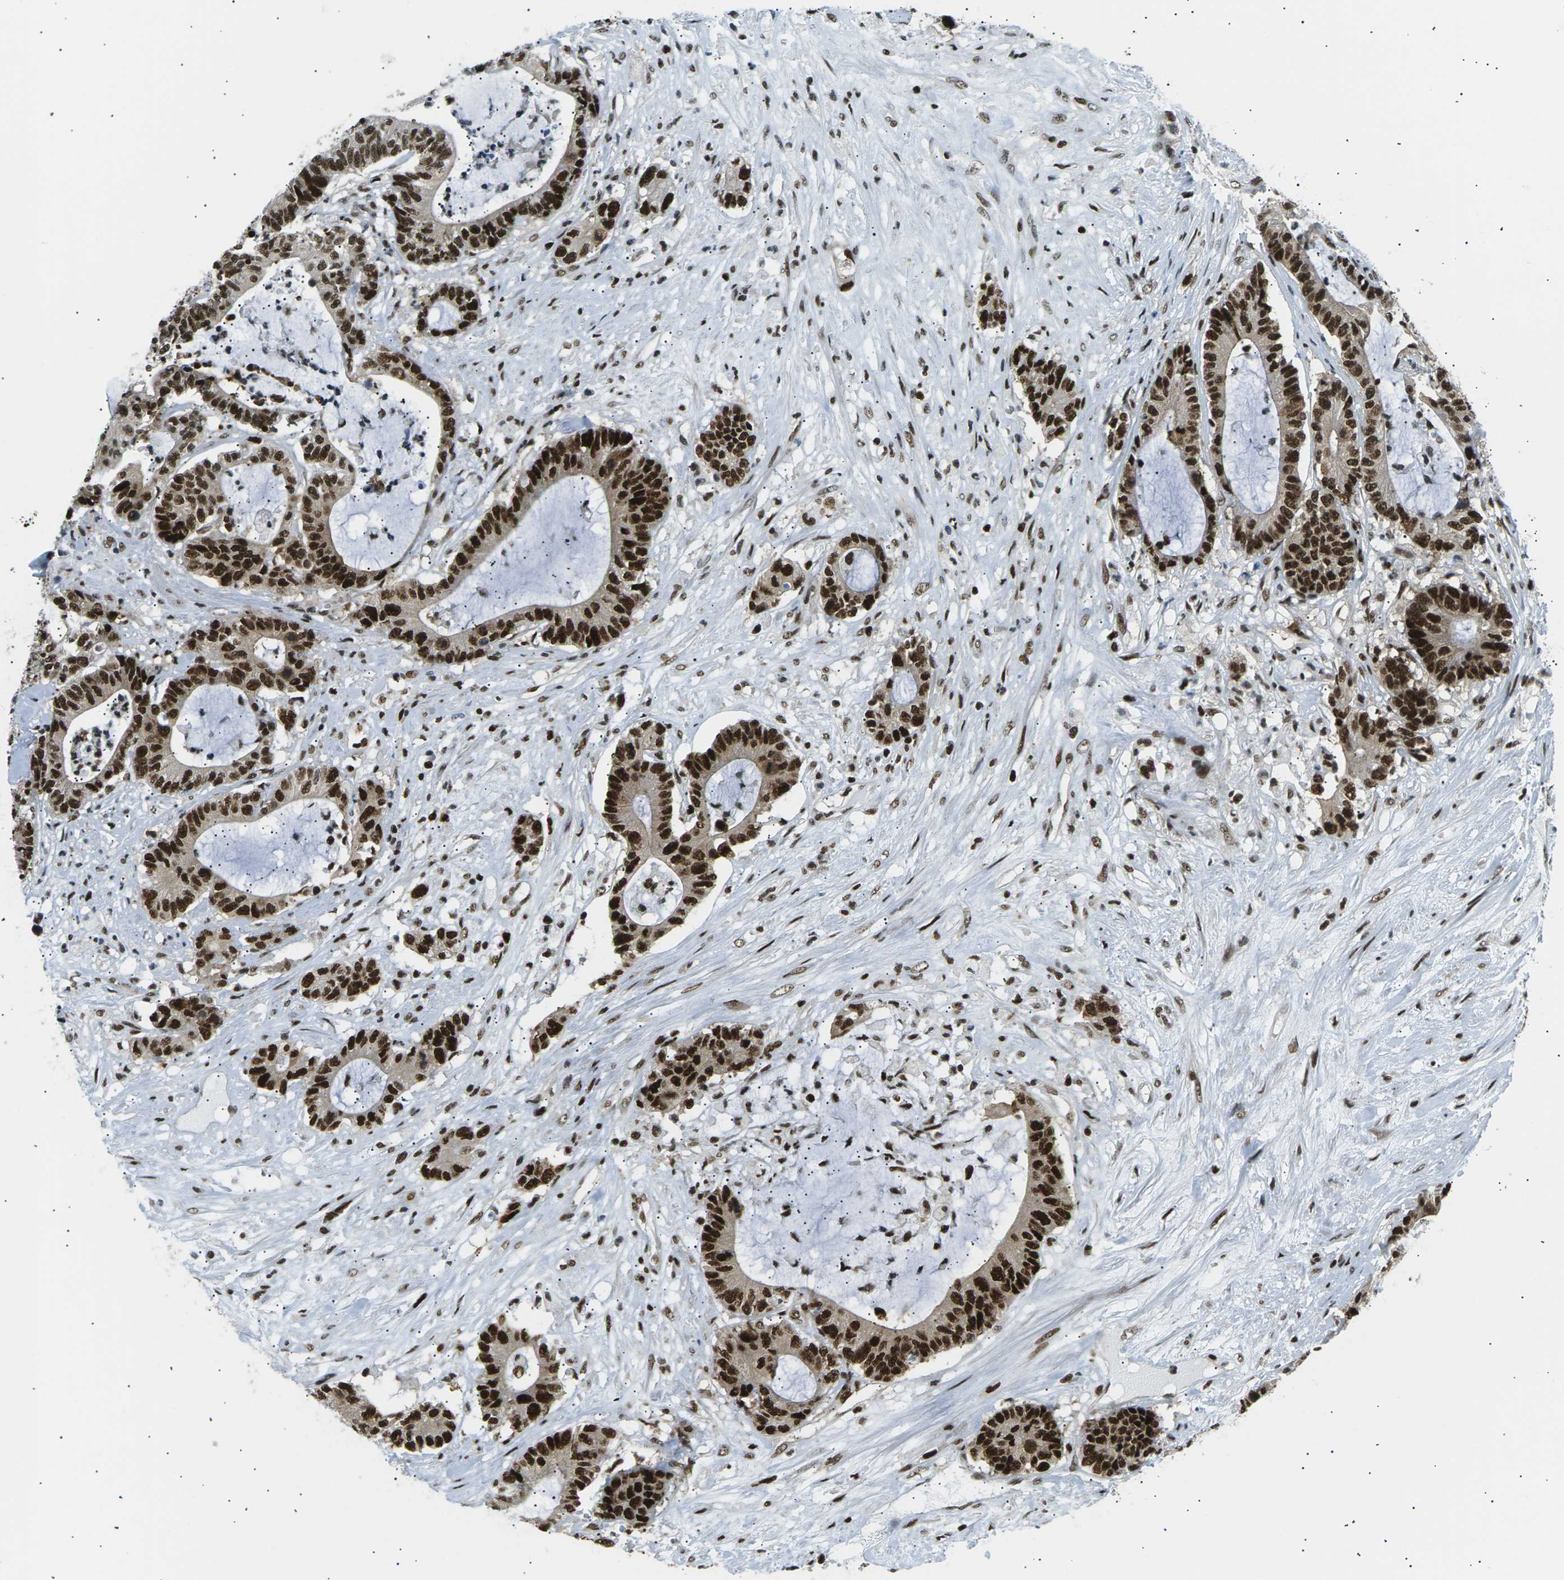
{"staining": {"intensity": "strong", "quantity": ">75%", "location": "nuclear"}, "tissue": "colorectal cancer", "cell_type": "Tumor cells", "image_type": "cancer", "snomed": [{"axis": "morphology", "description": "Adenocarcinoma, NOS"}, {"axis": "topography", "description": "Colon"}], "caption": "A high amount of strong nuclear positivity is appreciated in approximately >75% of tumor cells in colorectal cancer tissue.", "gene": "RPA2", "patient": {"sex": "female", "age": 84}}